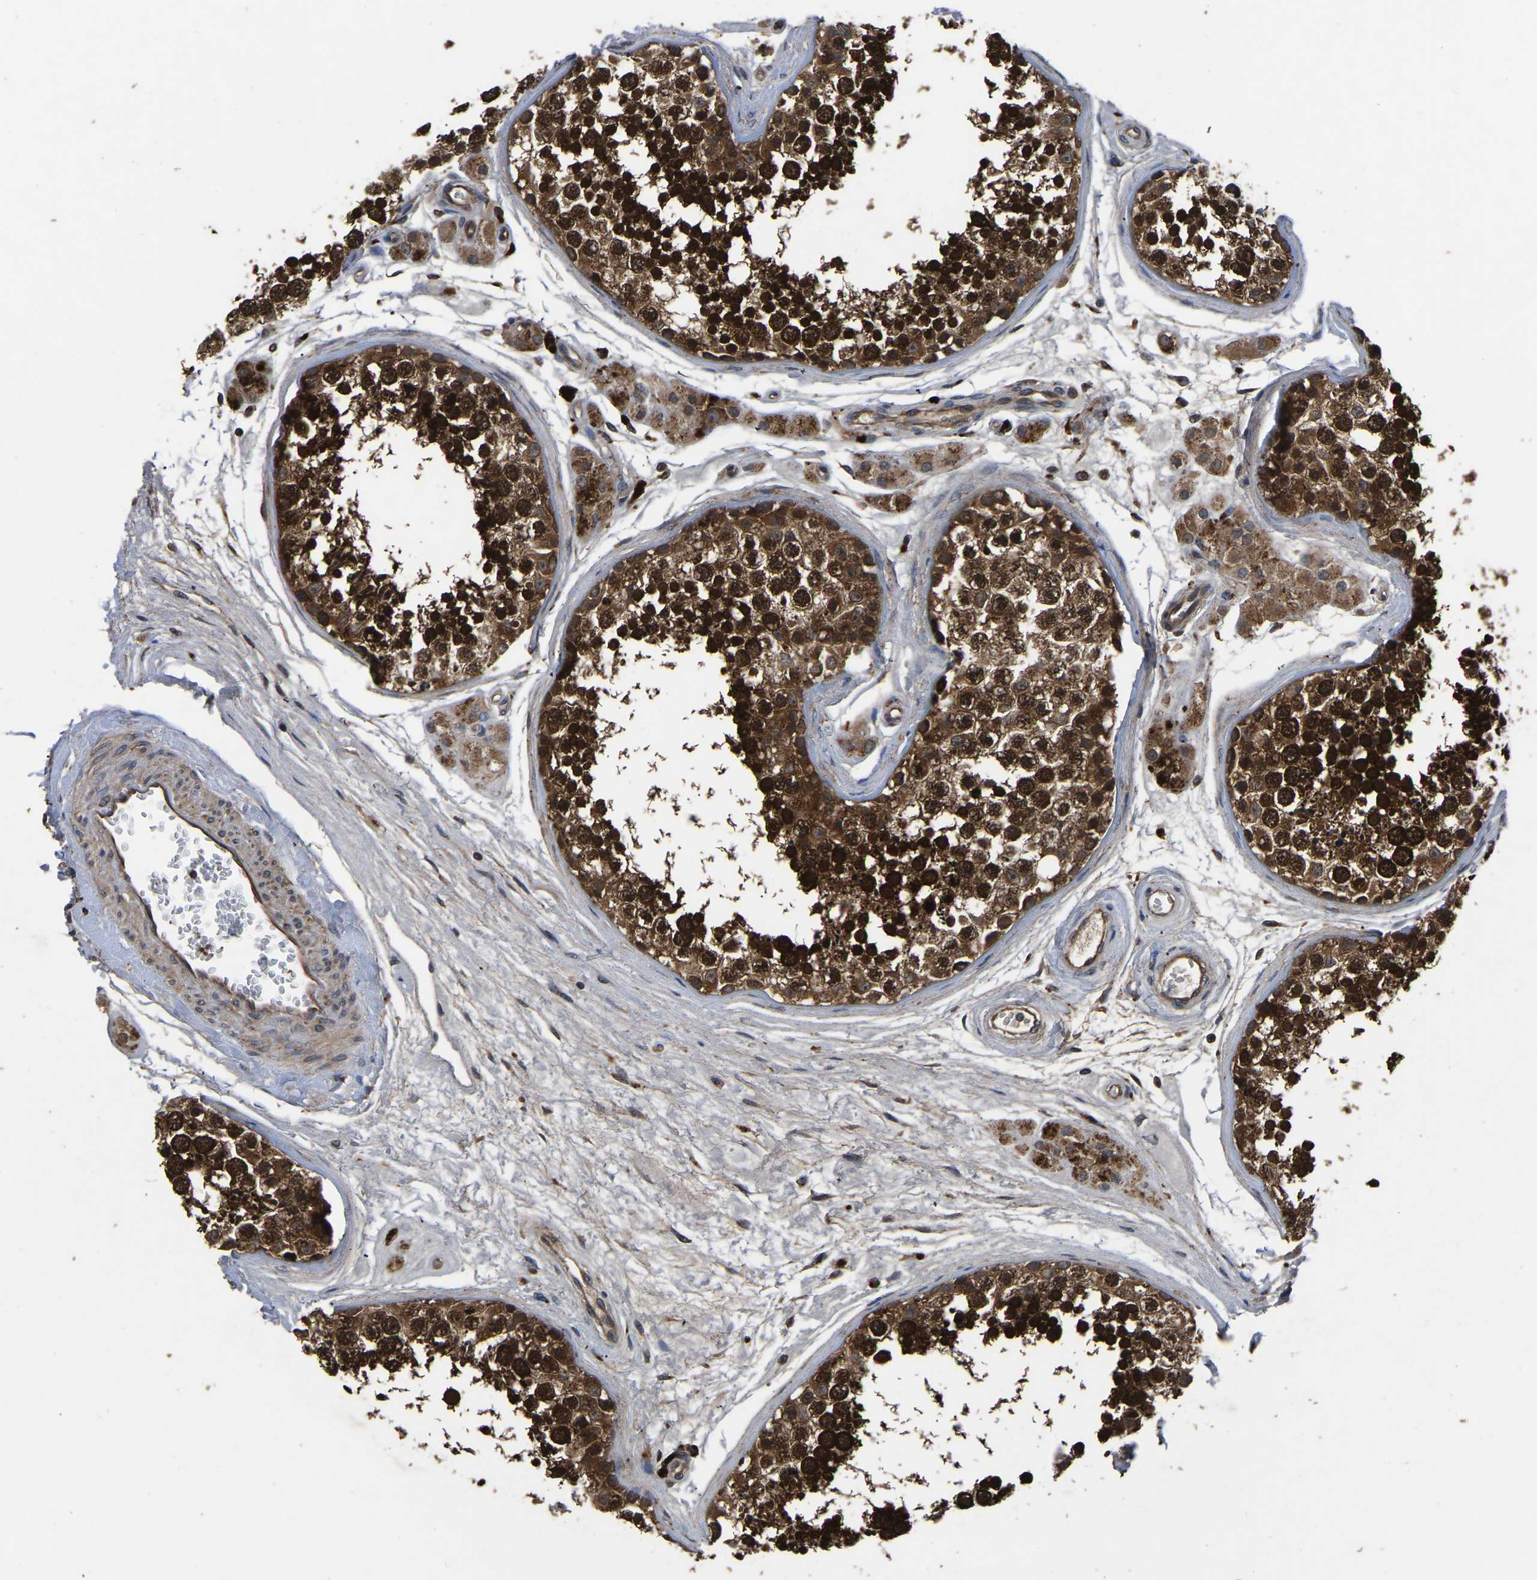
{"staining": {"intensity": "strong", "quantity": ">75%", "location": "cytoplasmic/membranous,nuclear"}, "tissue": "testis", "cell_type": "Cells in seminiferous ducts", "image_type": "normal", "snomed": [{"axis": "morphology", "description": "Normal tissue, NOS"}, {"axis": "topography", "description": "Testis"}], "caption": "About >75% of cells in seminiferous ducts in normal human testis exhibit strong cytoplasmic/membranous,nuclear protein staining as visualized by brown immunohistochemical staining.", "gene": "CRYZL1", "patient": {"sex": "male", "age": 56}}